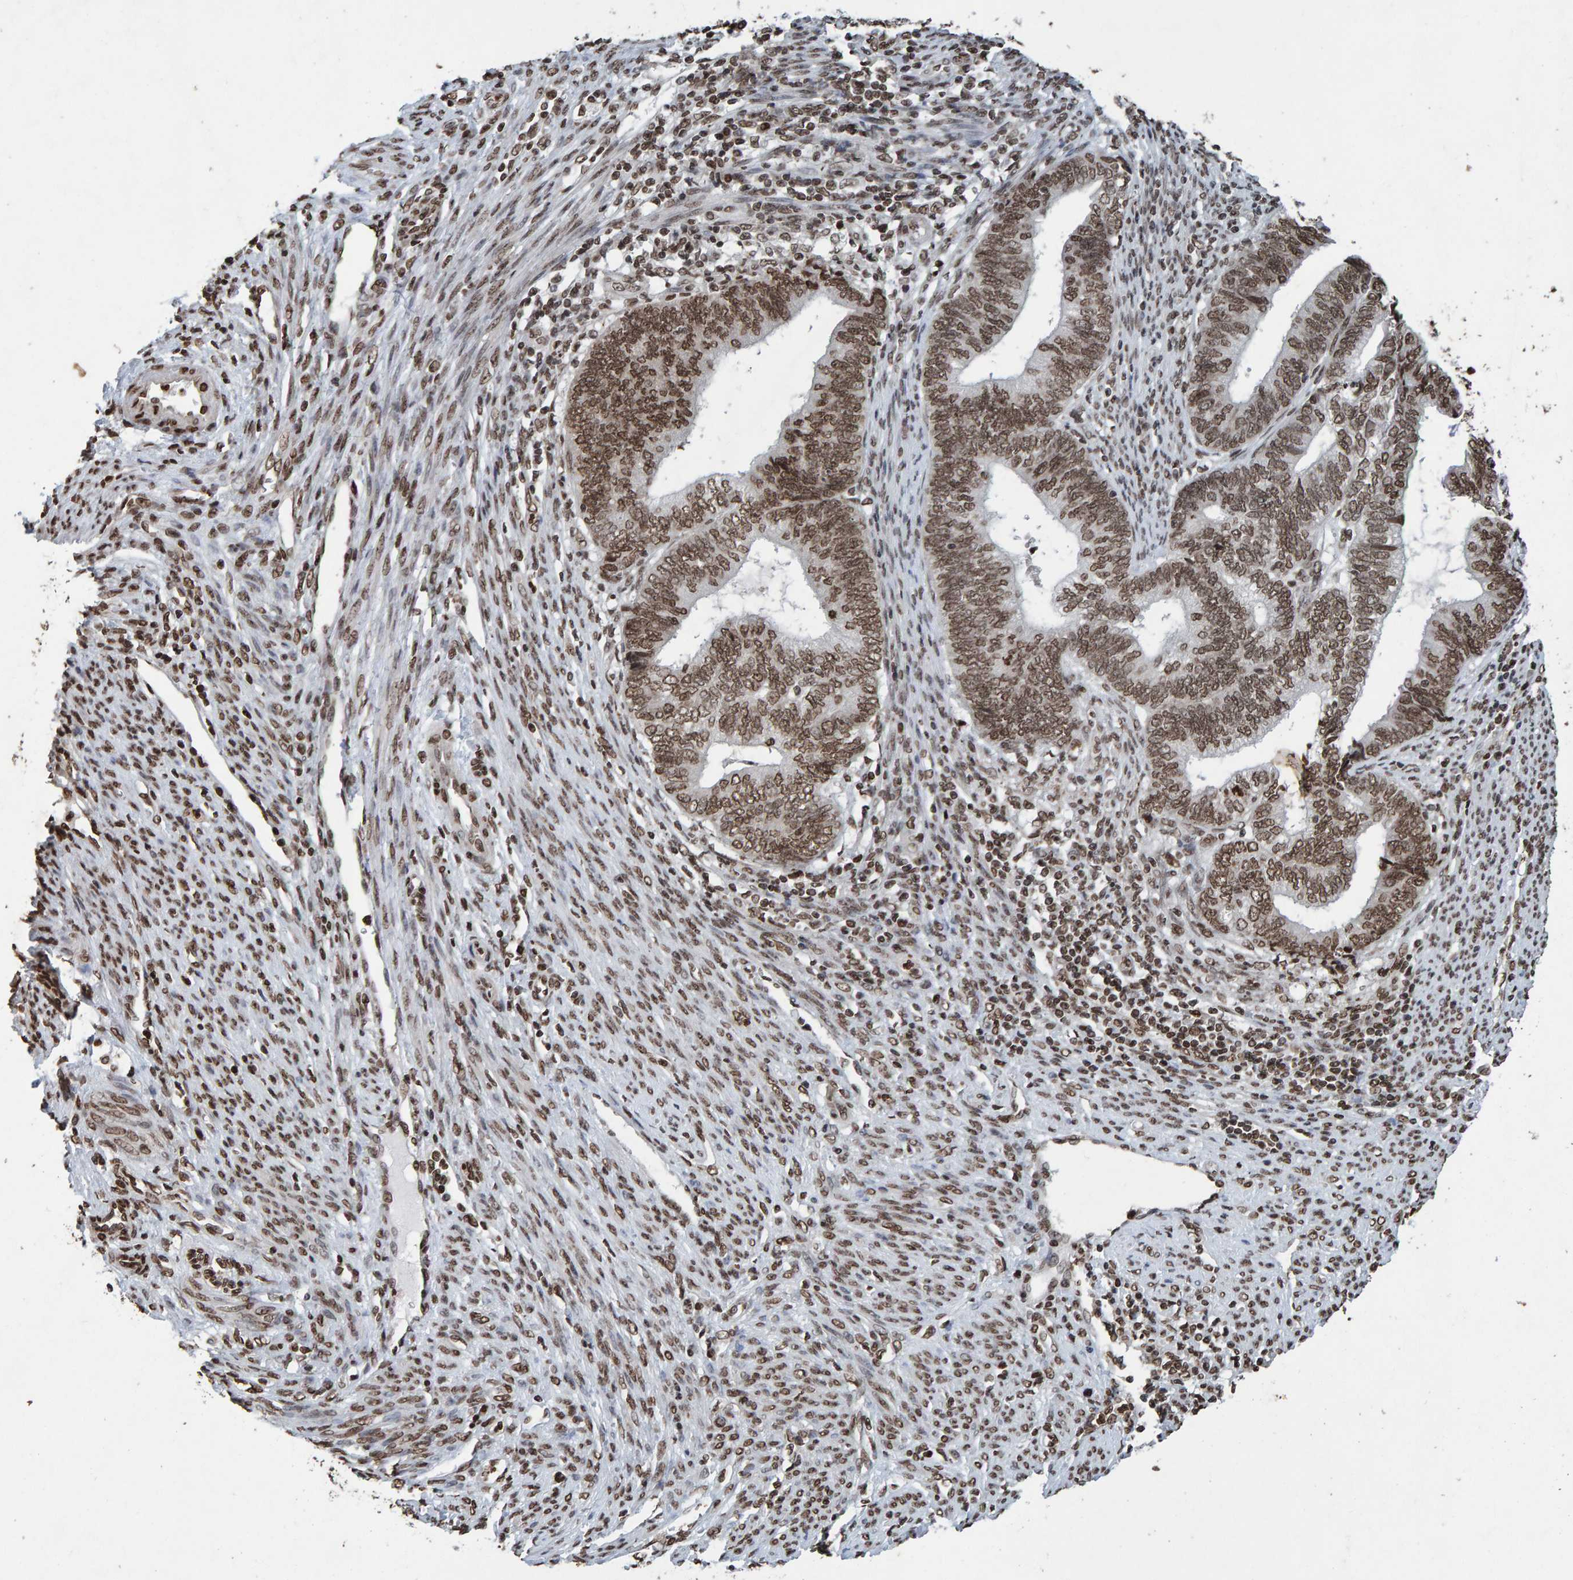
{"staining": {"intensity": "strong", "quantity": ">75%", "location": "nuclear"}, "tissue": "endometrial cancer", "cell_type": "Tumor cells", "image_type": "cancer", "snomed": [{"axis": "morphology", "description": "Adenocarcinoma, NOS"}, {"axis": "topography", "description": "Uterus"}, {"axis": "topography", "description": "Endometrium"}], "caption": "The histopathology image shows a brown stain indicating the presence of a protein in the nuclear of tumor cells in adenocarcinoma (endometrial).", "gene": "H2AZ1", "patient": {"sex": "female", "age": 70}}